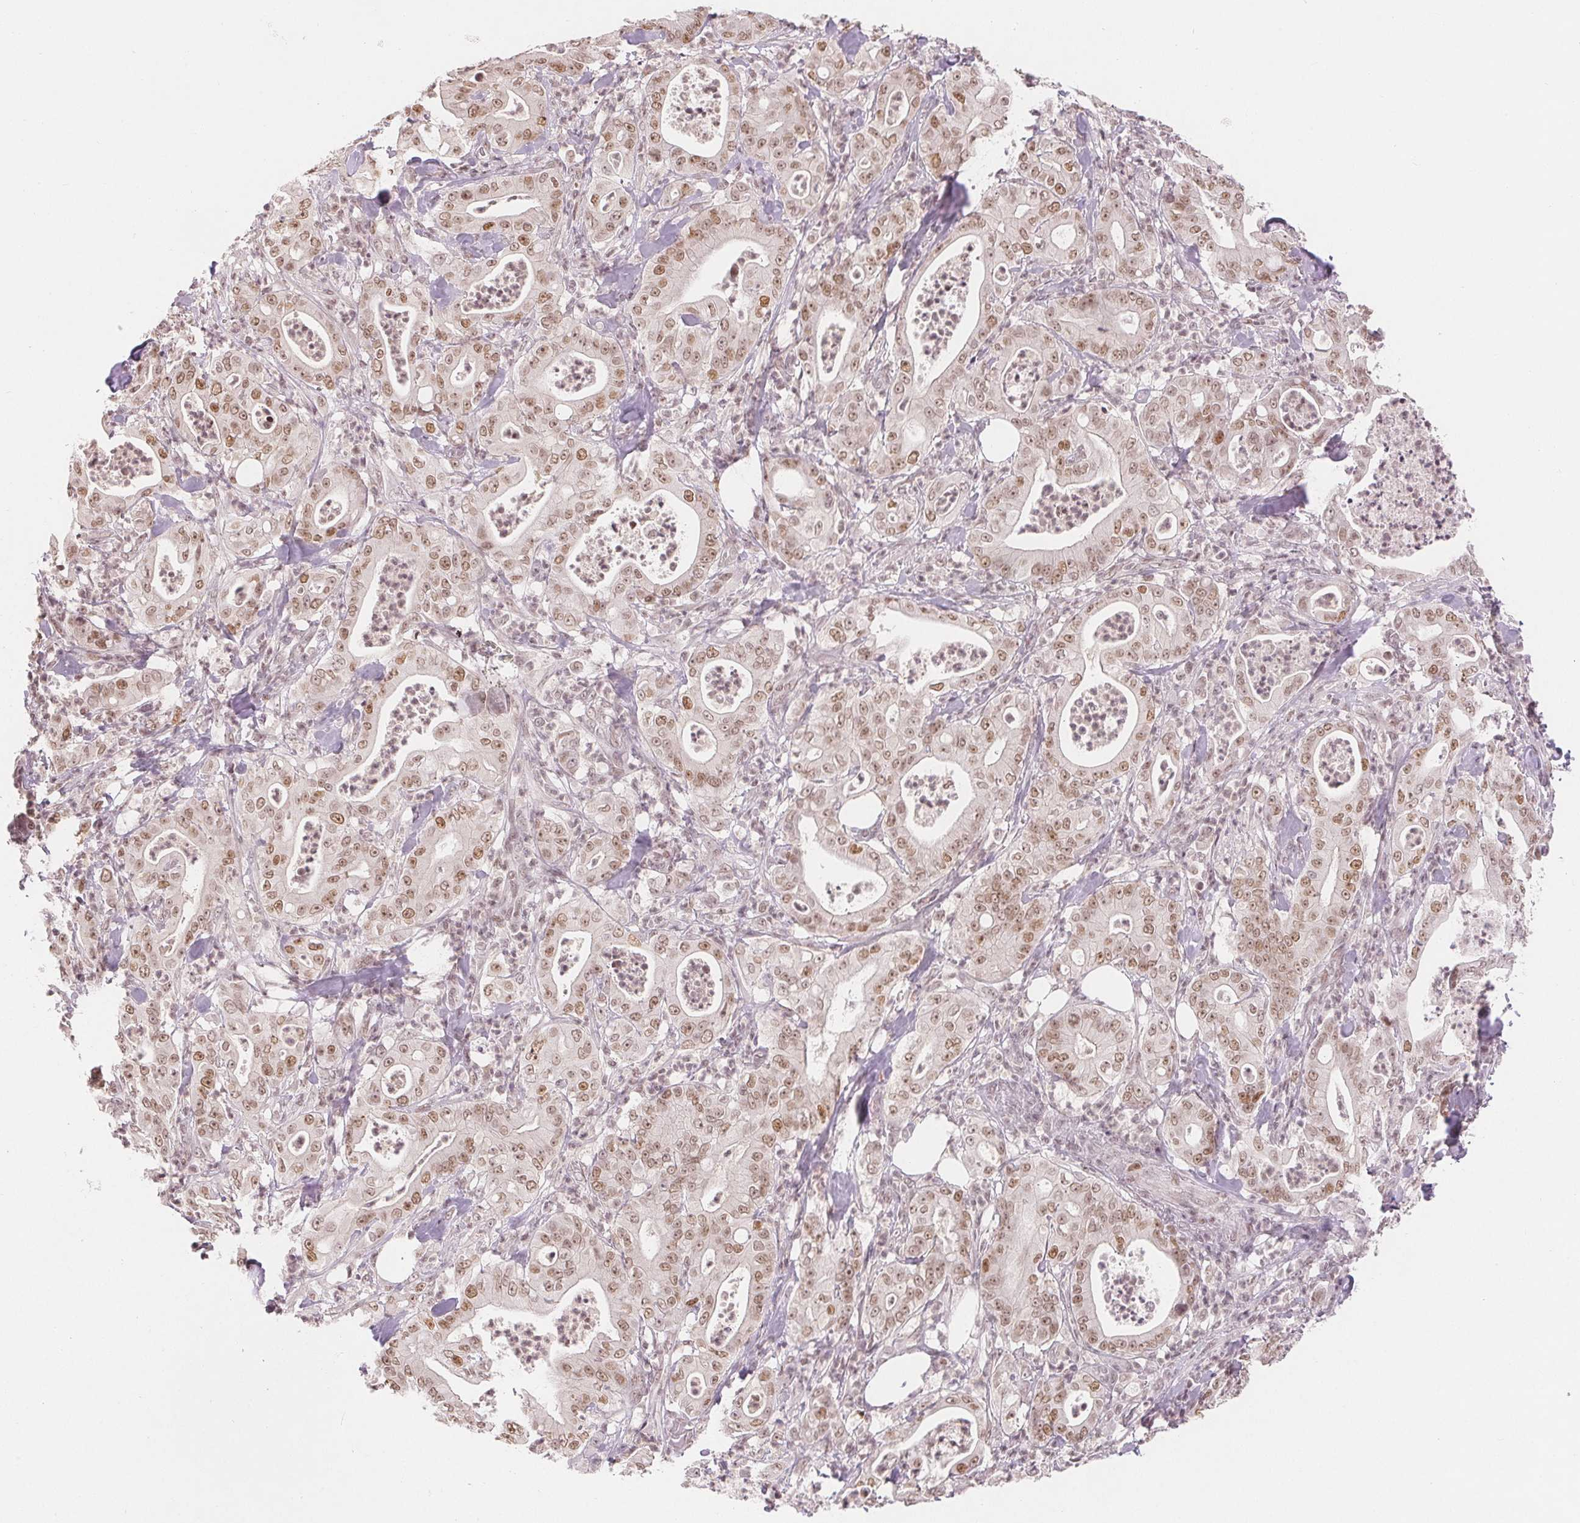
{"staining": {"intensity": "moderate", "quantity": ">75%", "location": "nuclear"}, "tissue": "pancreatic cancer", "cell_type": "Tumor cells", "image_type": "cancer", "snomed": [{"axis": "morphology", "description": "Adenocarcinoma, NOS"}, {"axis": "topography", "description": "Pancreas"}], "caption": "A medium amount of moderate nuclear expression is seen in approximately >75% of tumor cells in adenocarcinoma (pancreatic) tissue.", "gene": "DEK", "patient": {"sex": "male", "age": 71}}